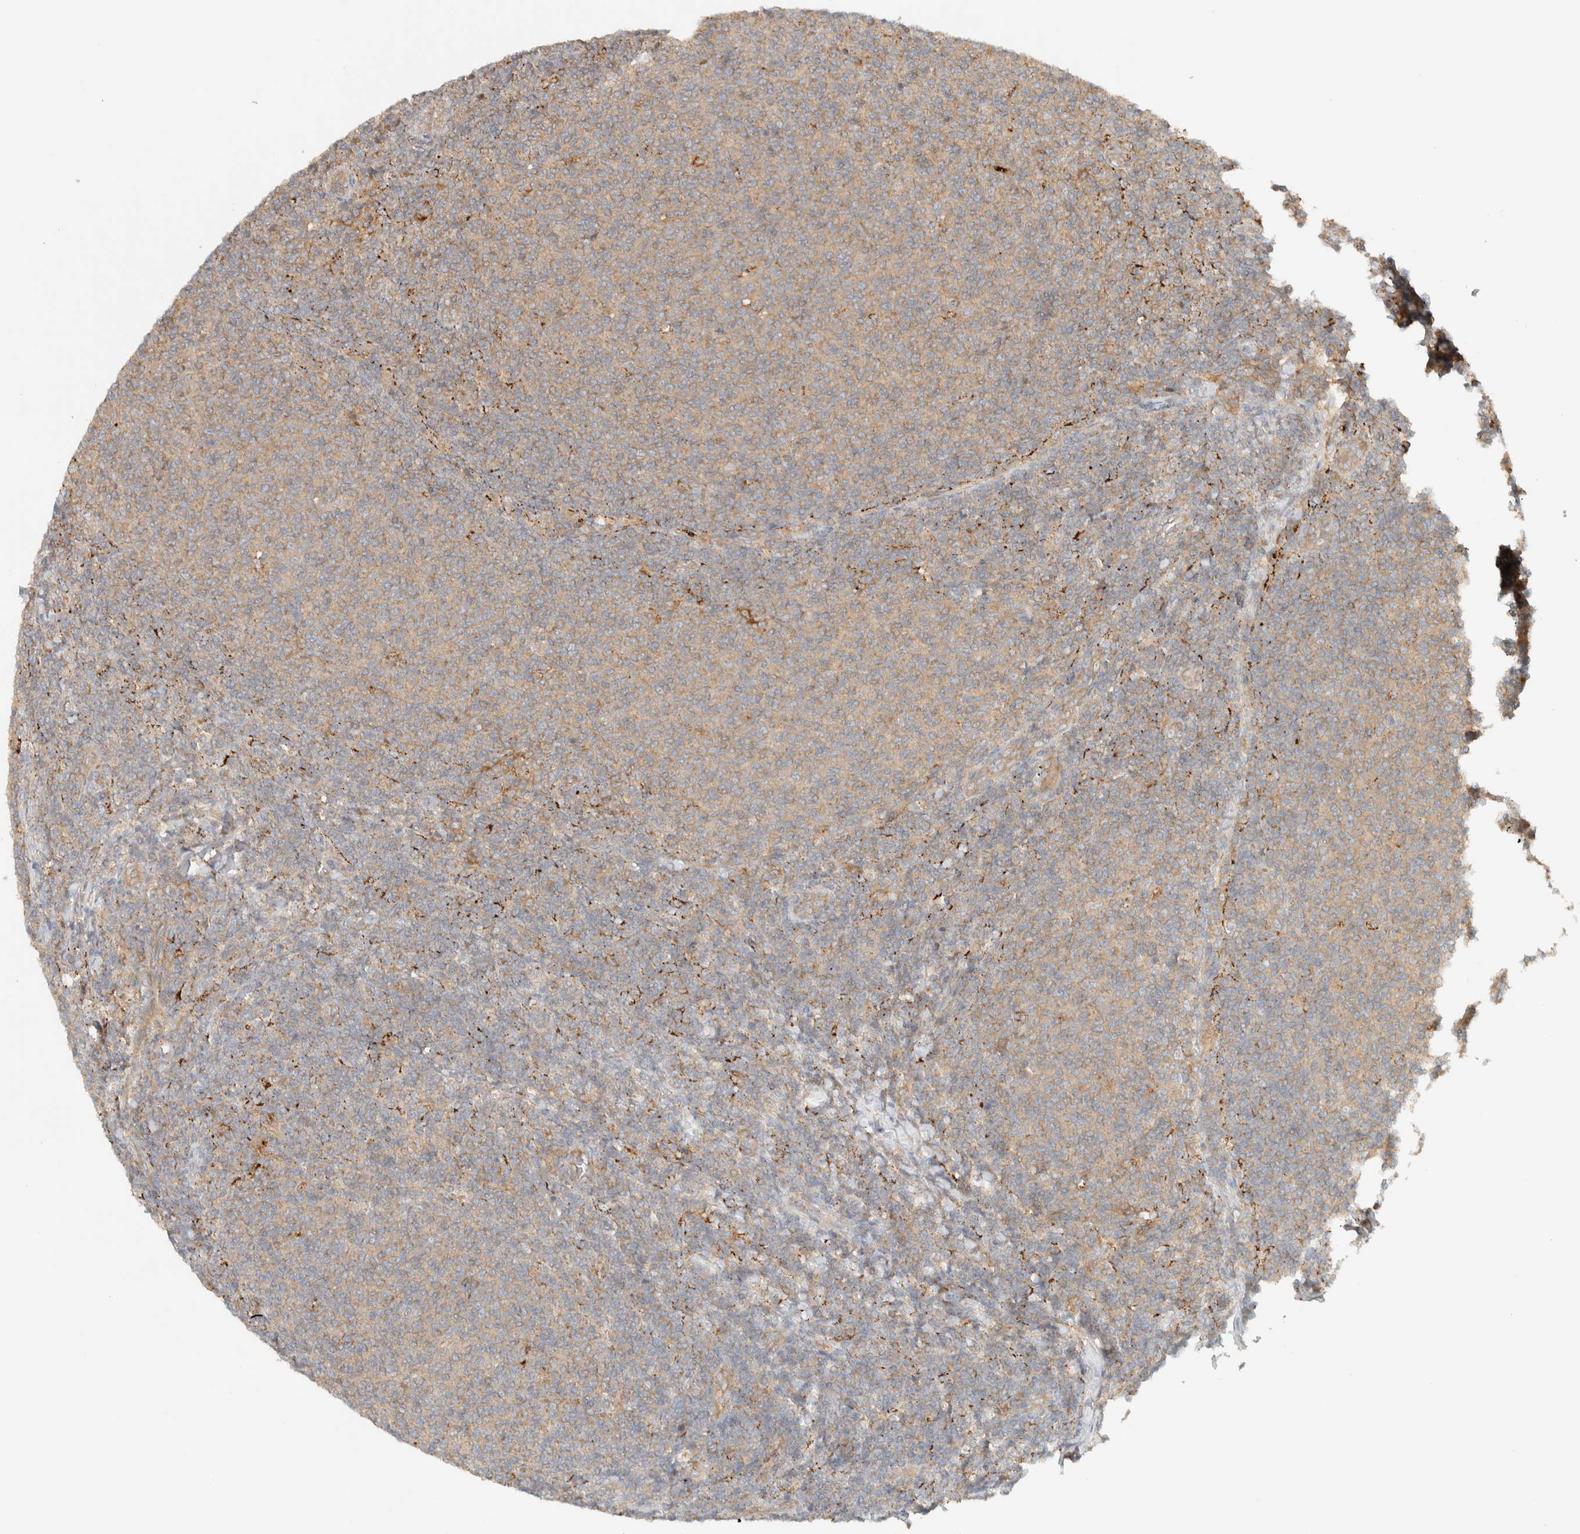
{"staining": {"intensity": "weak", "quantity": ">75%", "location": "cytoplasmic/membranous"}, "tissue": "lymphoma", "cell_type": "Tumor cells", "image_type": "cancer", "snomed": [{"axis": "morphology", "description": "Malignant lymphoma, non-Hodgkin's type, Low grade"}, {"axis": "topography", "description": "Lymph node"}], "caption": "Tumor cells show weak cytoplasmic/membranous expression in about >75% of cells in low-grade malignant lymphoma, non-Hodgkin's type.", "gene": "FAM167A", "patient": {"sex": "male", "age": 66}}